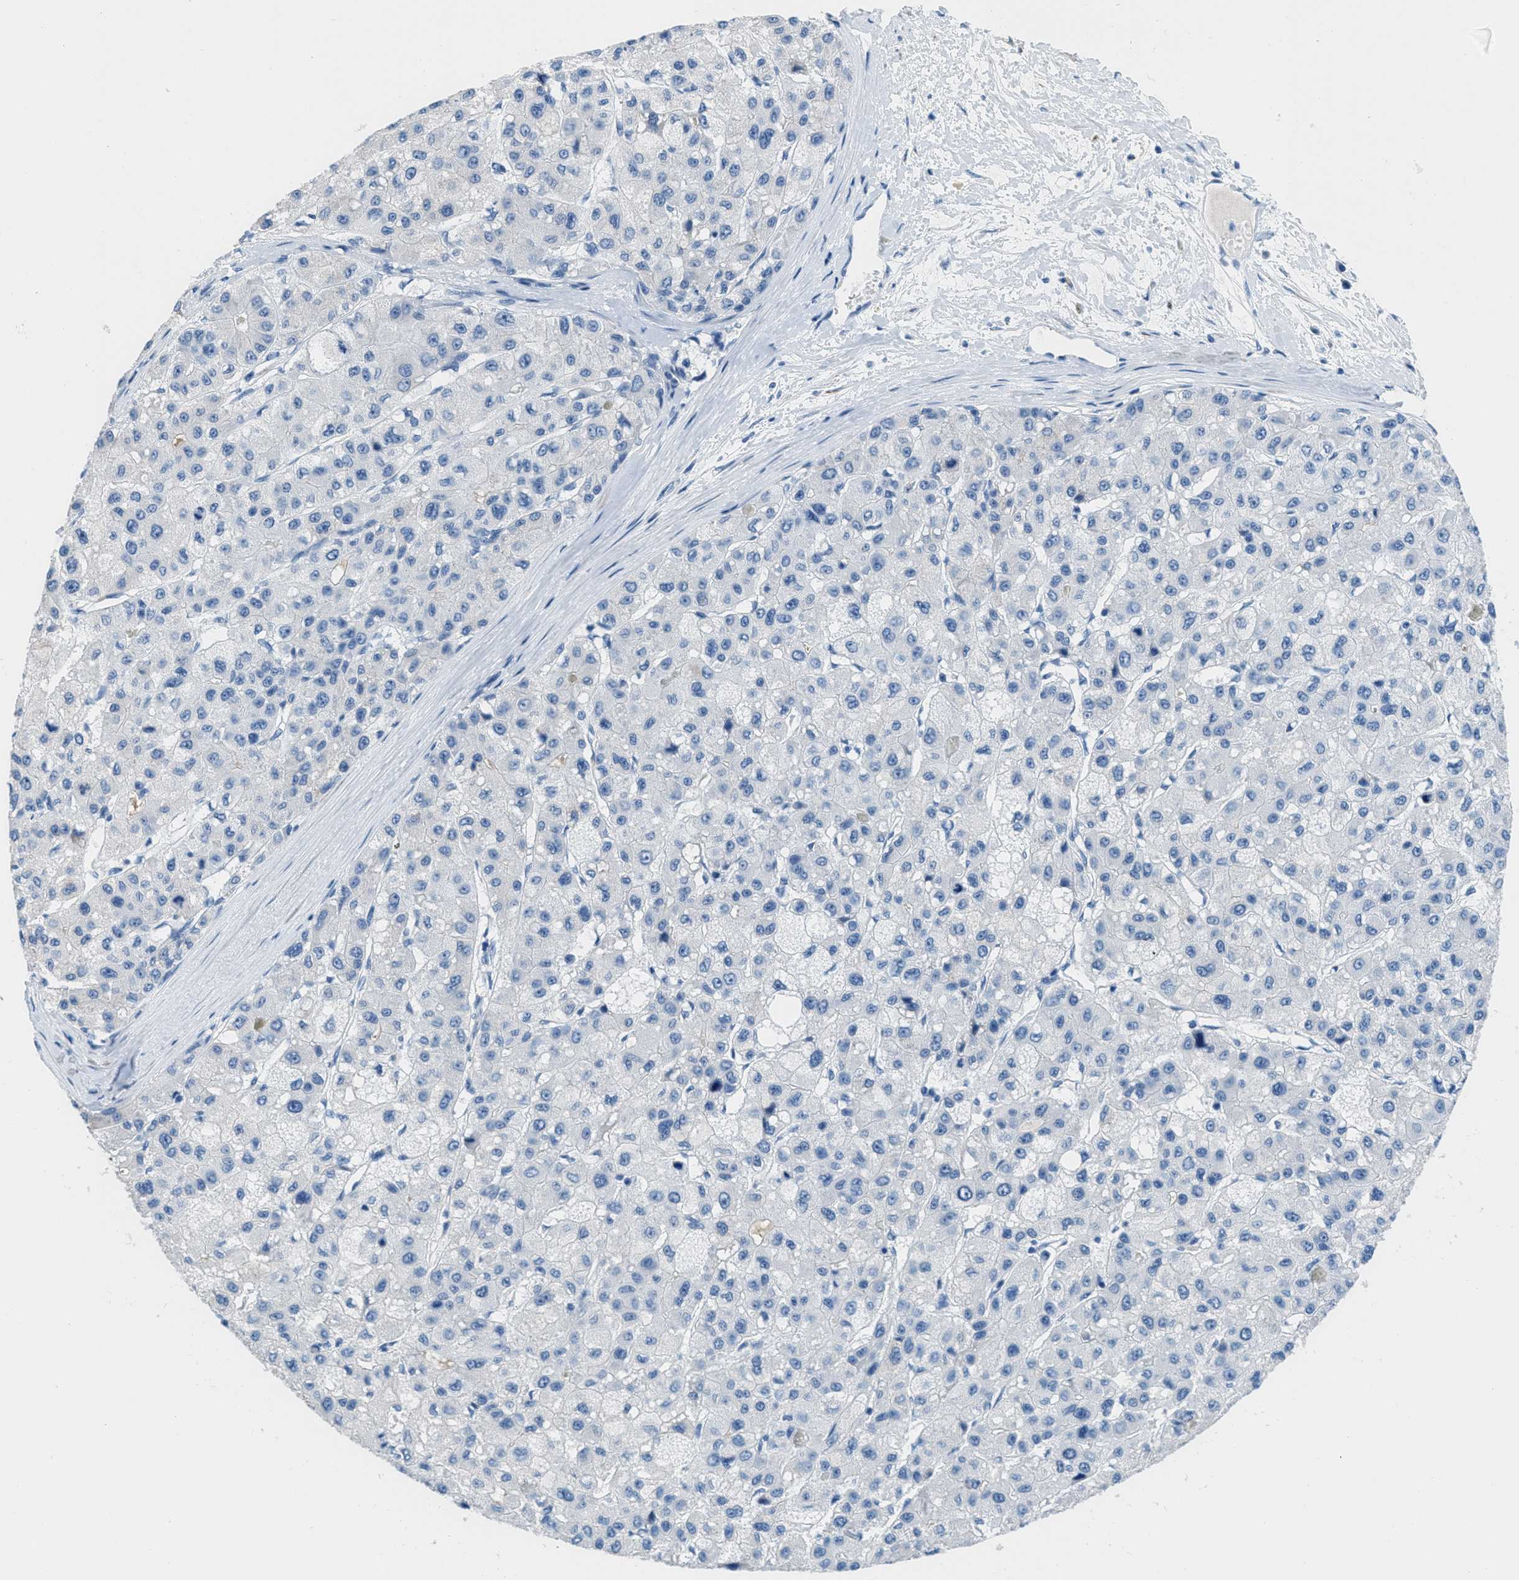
{"staining": {"intensity": "negative", "quantity": "none", "location": "none"}, "tissue": "liver cancer", "cell_type": "Tumor cells", "image_type": "cancer", "snomed": [{"axis": "morphology", "description": "Carcinoma, Hepatocellular, NOS"}, {"axis": "topography", "description": "Liver"}], "caption": "Tumor cells are negative for brown protein staining in liver cancer (hepatocellular carcinoma).", "gene": "MGARP", "patient": {"sex": "male", "age": 80}}